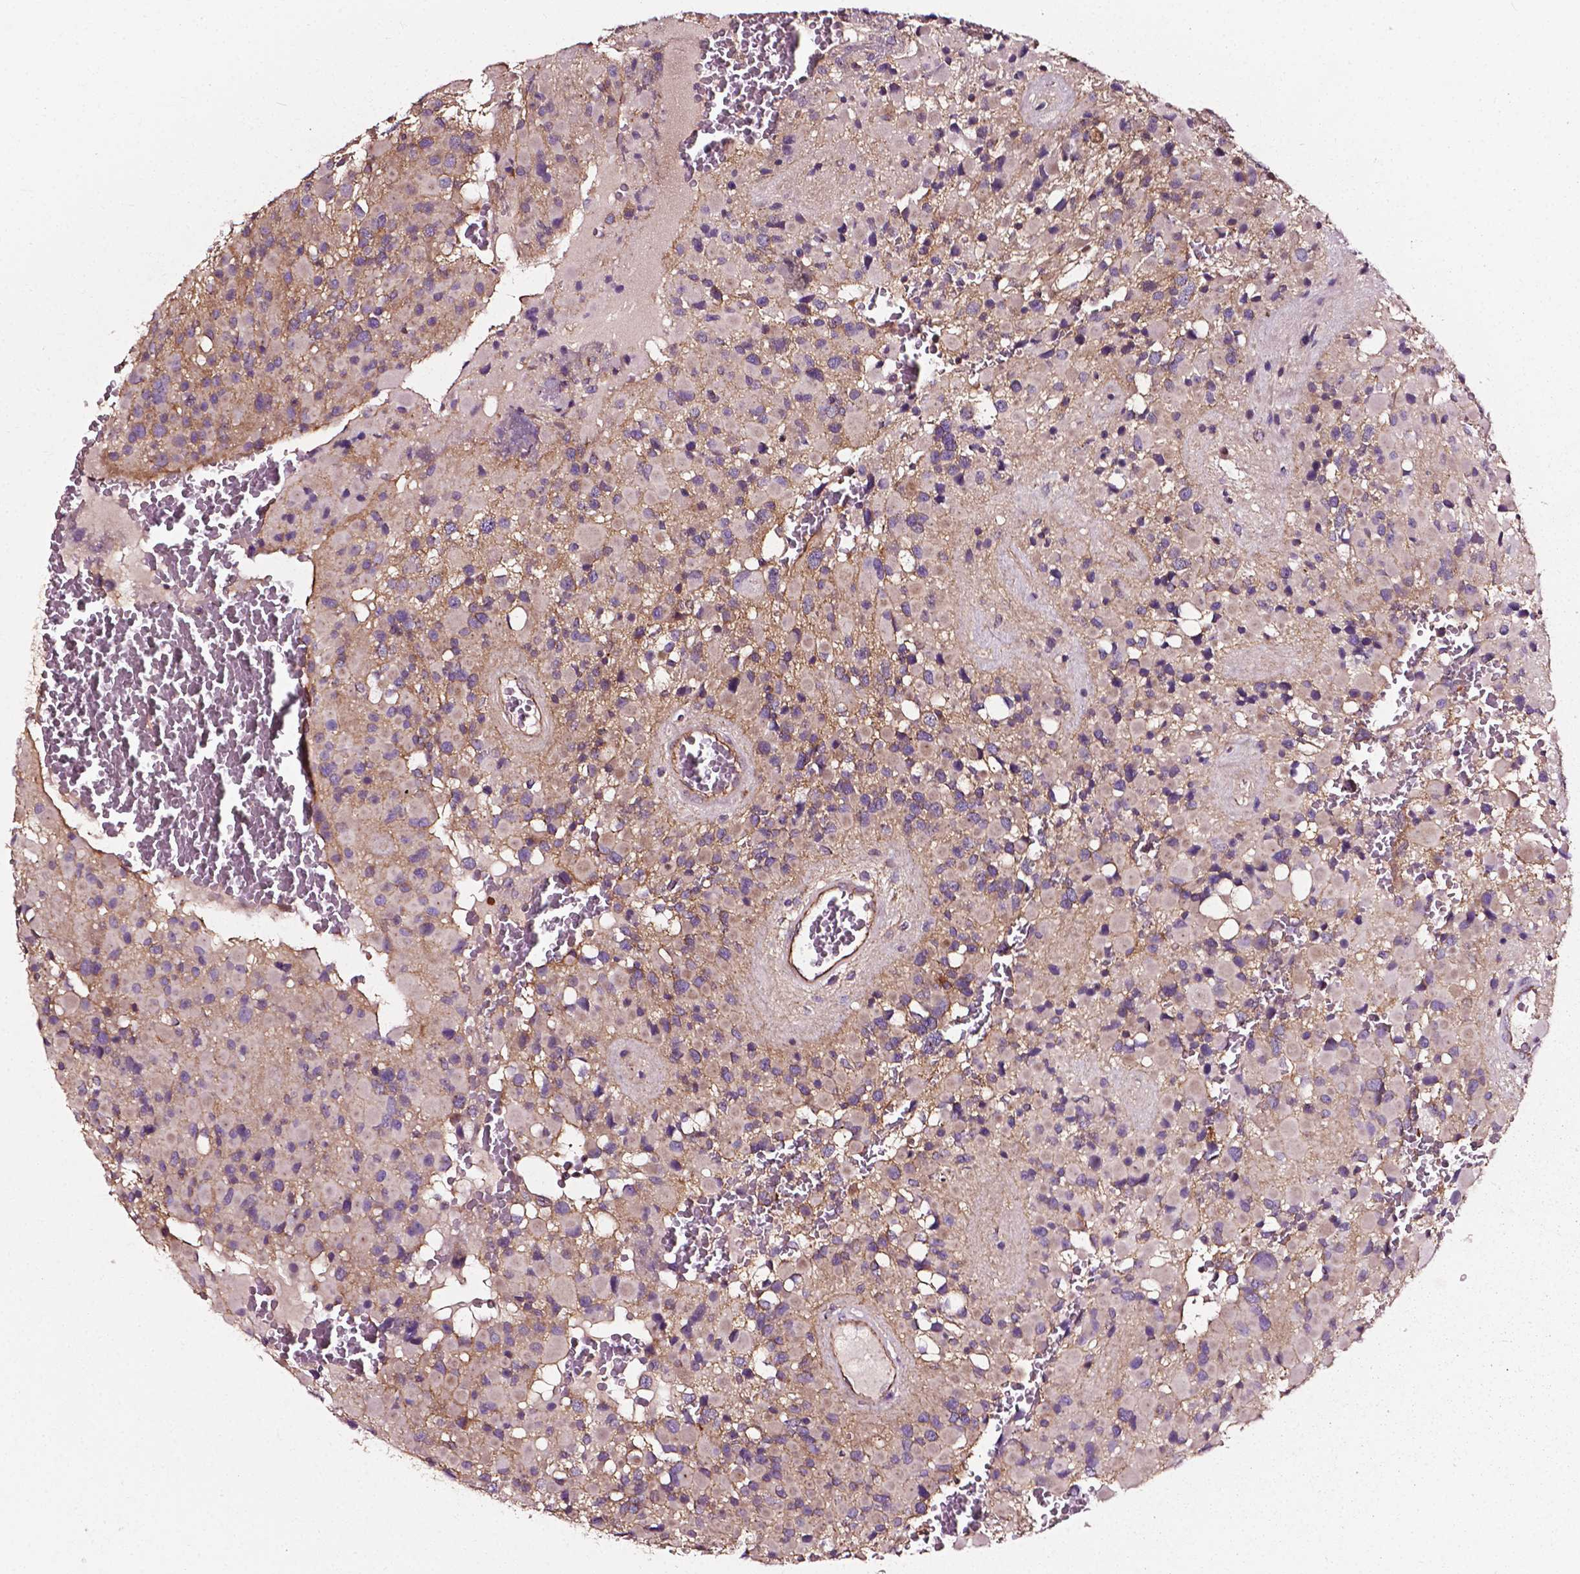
{"staining": {"intensity": "negative", "quantity": "none", "location": "none"}, "tissue": "glioma", "cell_type": "Tumor cells", "image_type": "cancer", "snomed": [{"axis": "morphology", "description": "Glioma, malignant, High grade"}, {"axis": "topography", "description": "Brain"}], "caption": "IHC of human malignant glioma (high-grade) exhibits no staining in tumor cells.", "gene": "ATG16L1", "patient": {"sex": "female", "age": 40}}